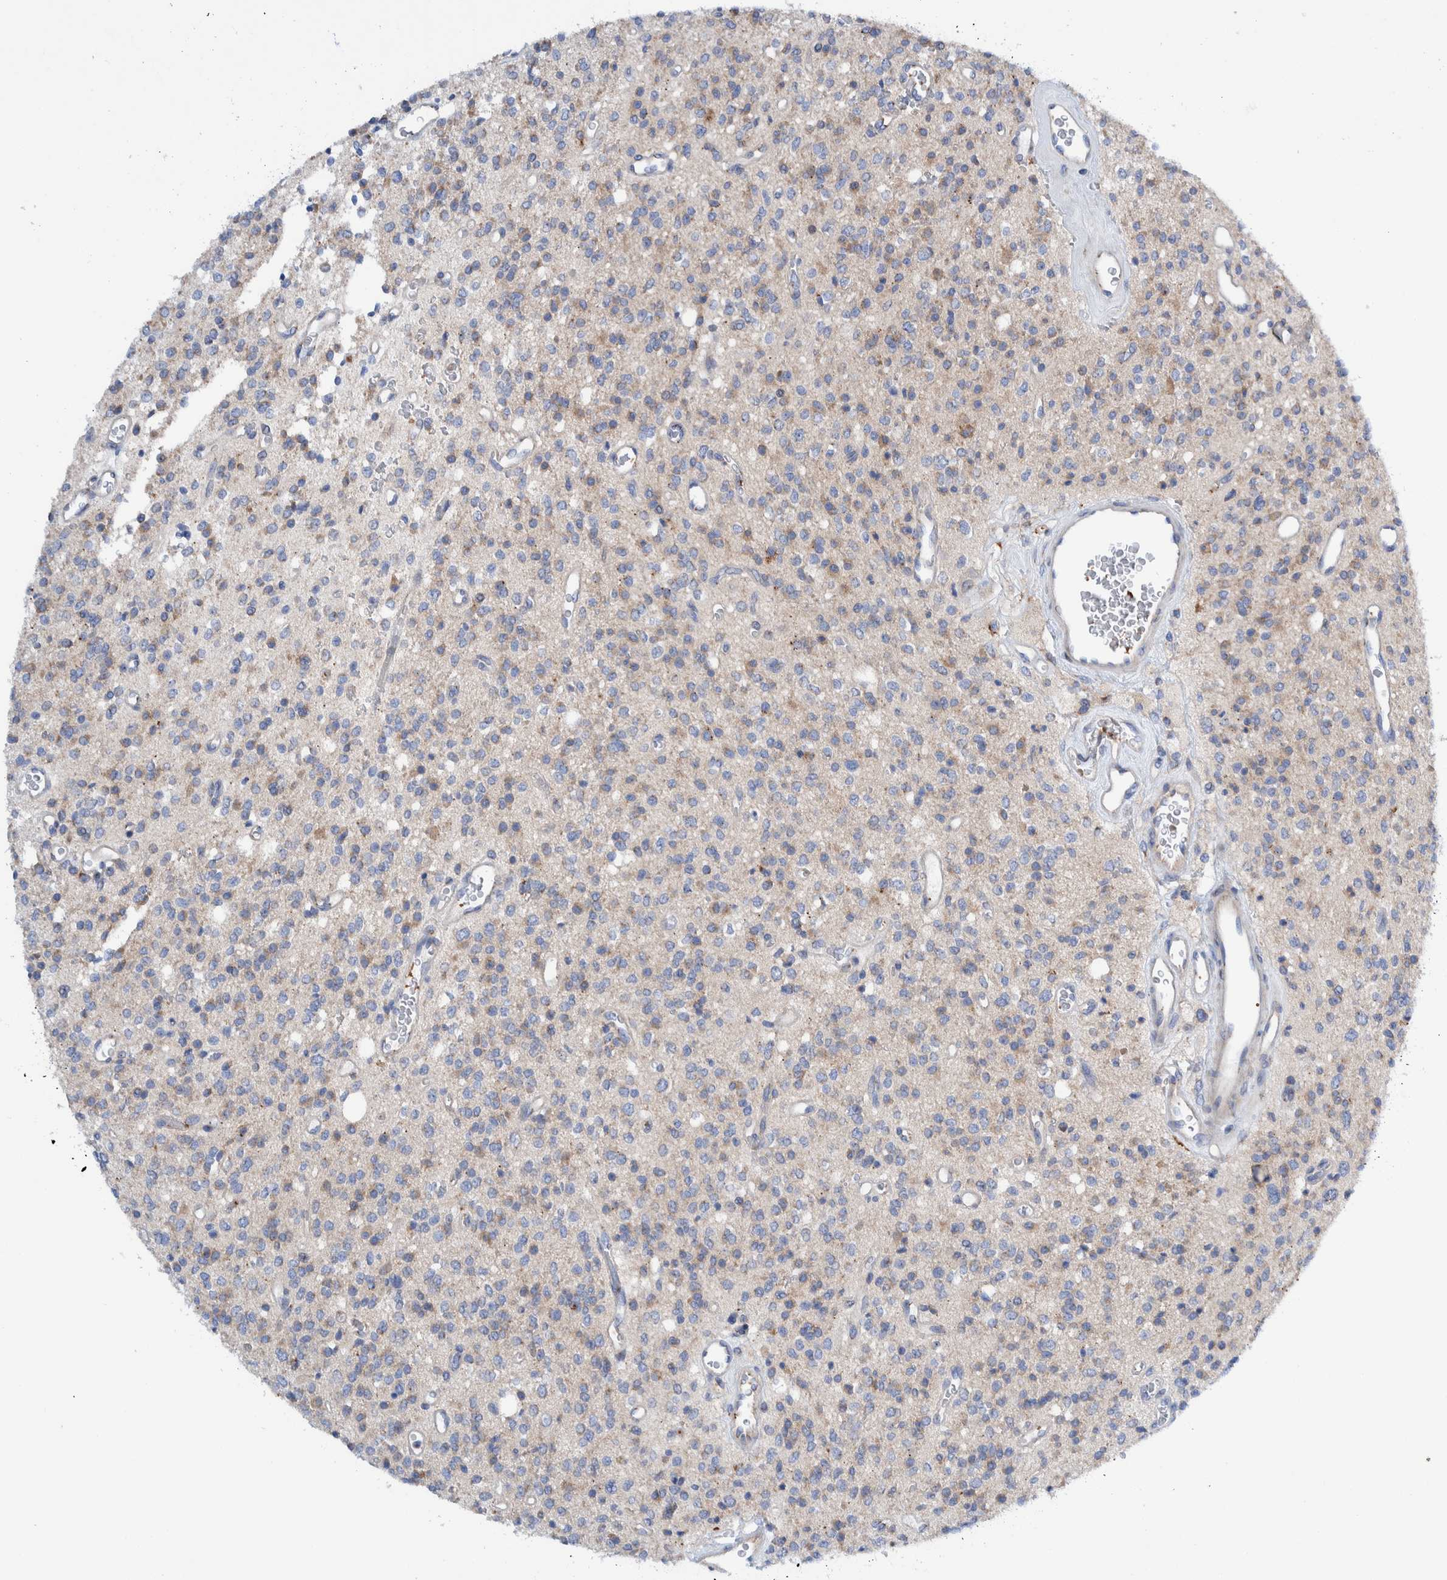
{"staining": {"intensity": "weak", "quantity": "25%-75%", "location": "cytoplasmic/membranous"}, "tissue": "glioma", "cell_type": "Tumor cells", "image_type": "cancer", "snomed": [{"axis": "morphology", "description": "Glioma, malignant, High grade"}, {"axis": "topography", "description": "Brain"}], "caption": "Brown immunohistochemical staining in glioma reveals weak cytoplasmic/membranous positivity in about 25%-75% of tumor cells. (DAB IHC, brown staining for protein, blue staining for nuclei).", "gene": "TRIM58", "patient": {"sex": "male", "age": 34}}